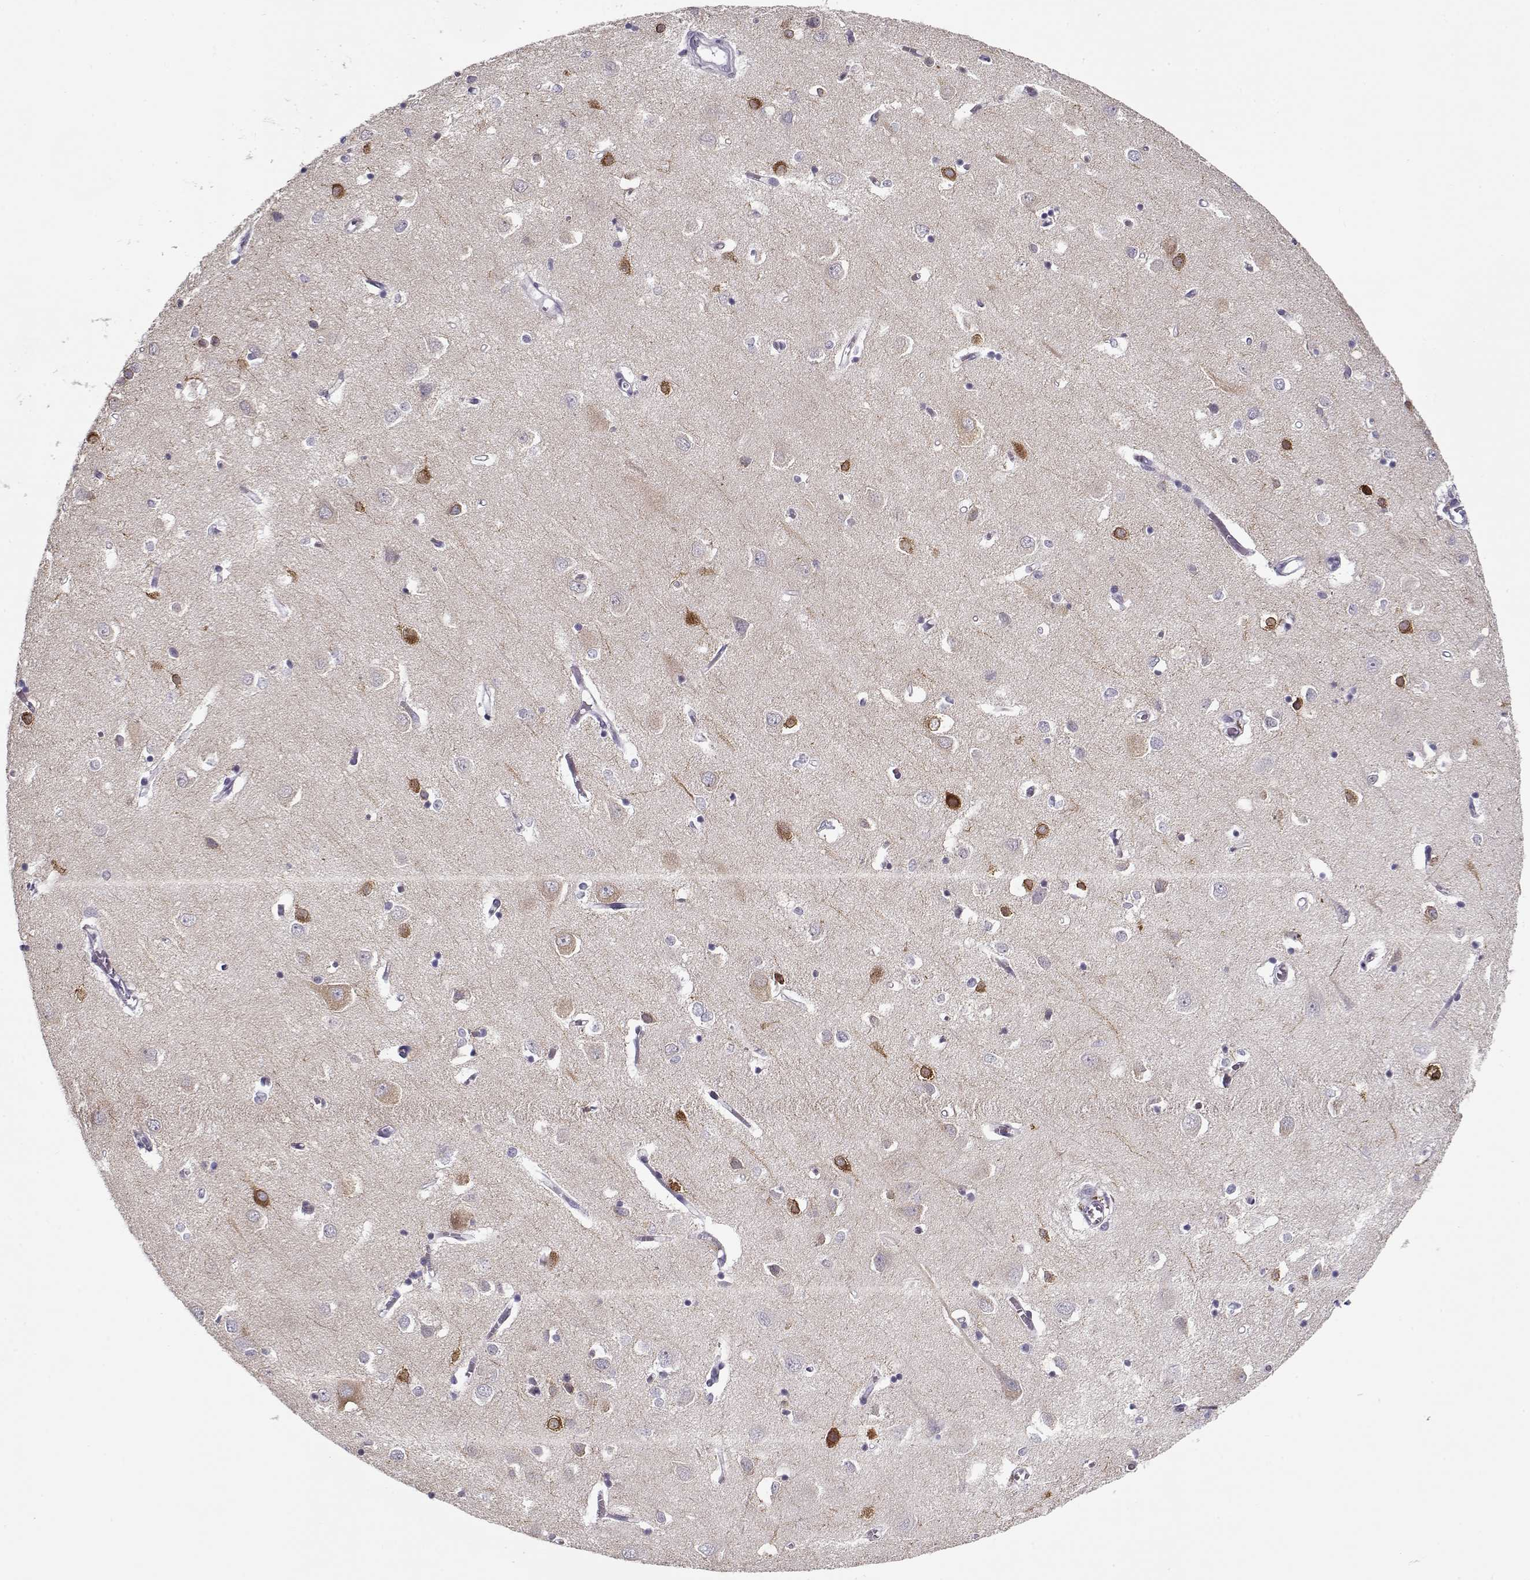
{"staining": {"intensity": "negative", "quantity": "none", "location": "none"}, "tissue": "cerebral cortex", "cell_type": "Endothelial cells", "image_type": "normal", "snomed": [{"axis": "morphology", "description": "Normal tissue, NOS"}, {"axis": "topography", "description": "Cerebral cortex"}], "caption": "Immunohistochemical staining of unremarkable cerebral cortex shows no significant positivity in endothelial cells.", "gene": "CCDC136", "patient": {"sex": "male", "age": 70}}